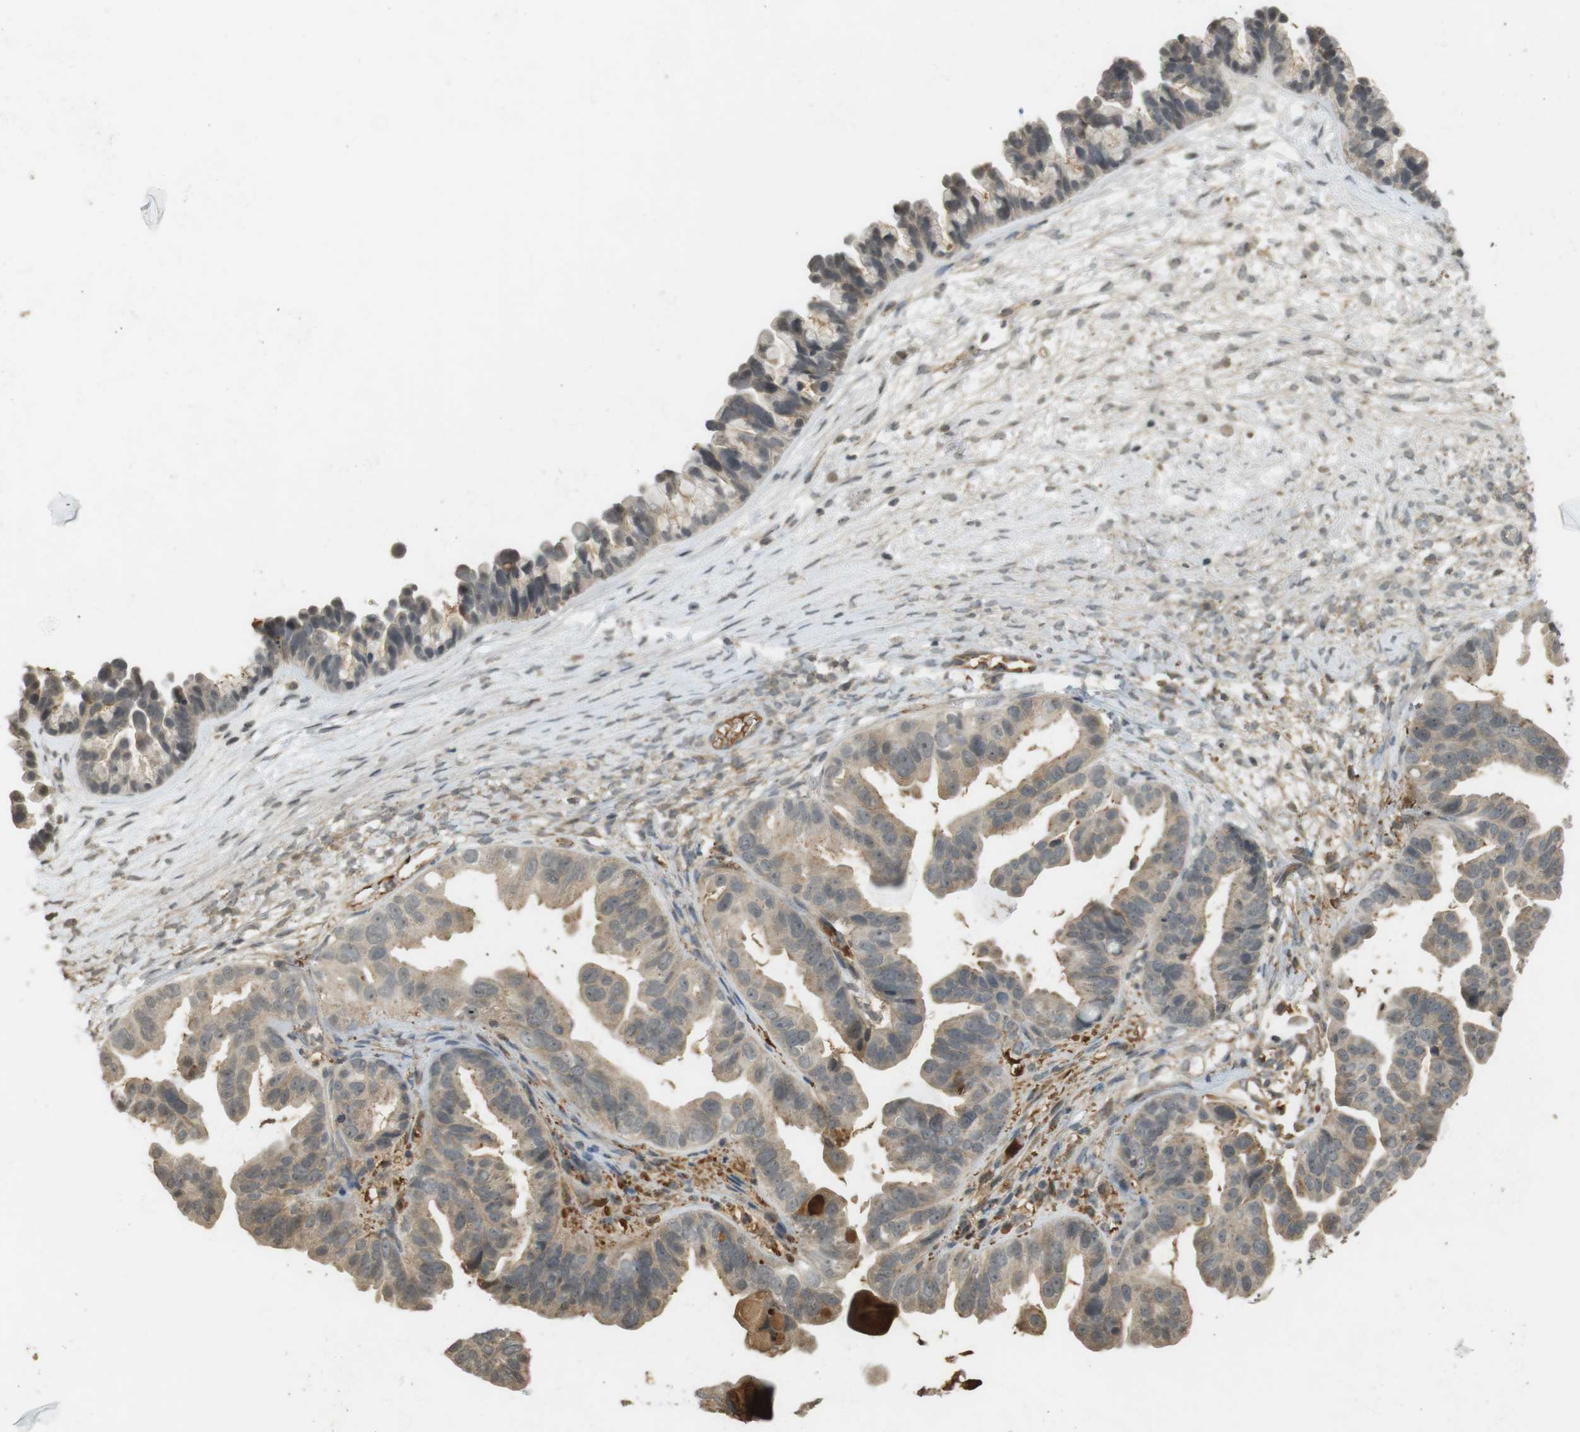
{"staining": {"intensity": "weak", "quantity": "<25%", "location": "cytoplasmic/membranous"}, "tissue": "ovarian cancer", "cell_type": "Tumor cells", "image_type": "cancer", "snomed": [{"axis": "morphology", "description": "Cystadenocarcinoma, serous, NOS"}, {"axis": "topography", "description": "Ovary"}], "caption": "DAB immunohistochemical staining of human ovarian serous cystadenocarcinoma shows no significant positivity in tumor cells.", "gene": "SRR", "patient": {"sex": "female", "age": 56}}